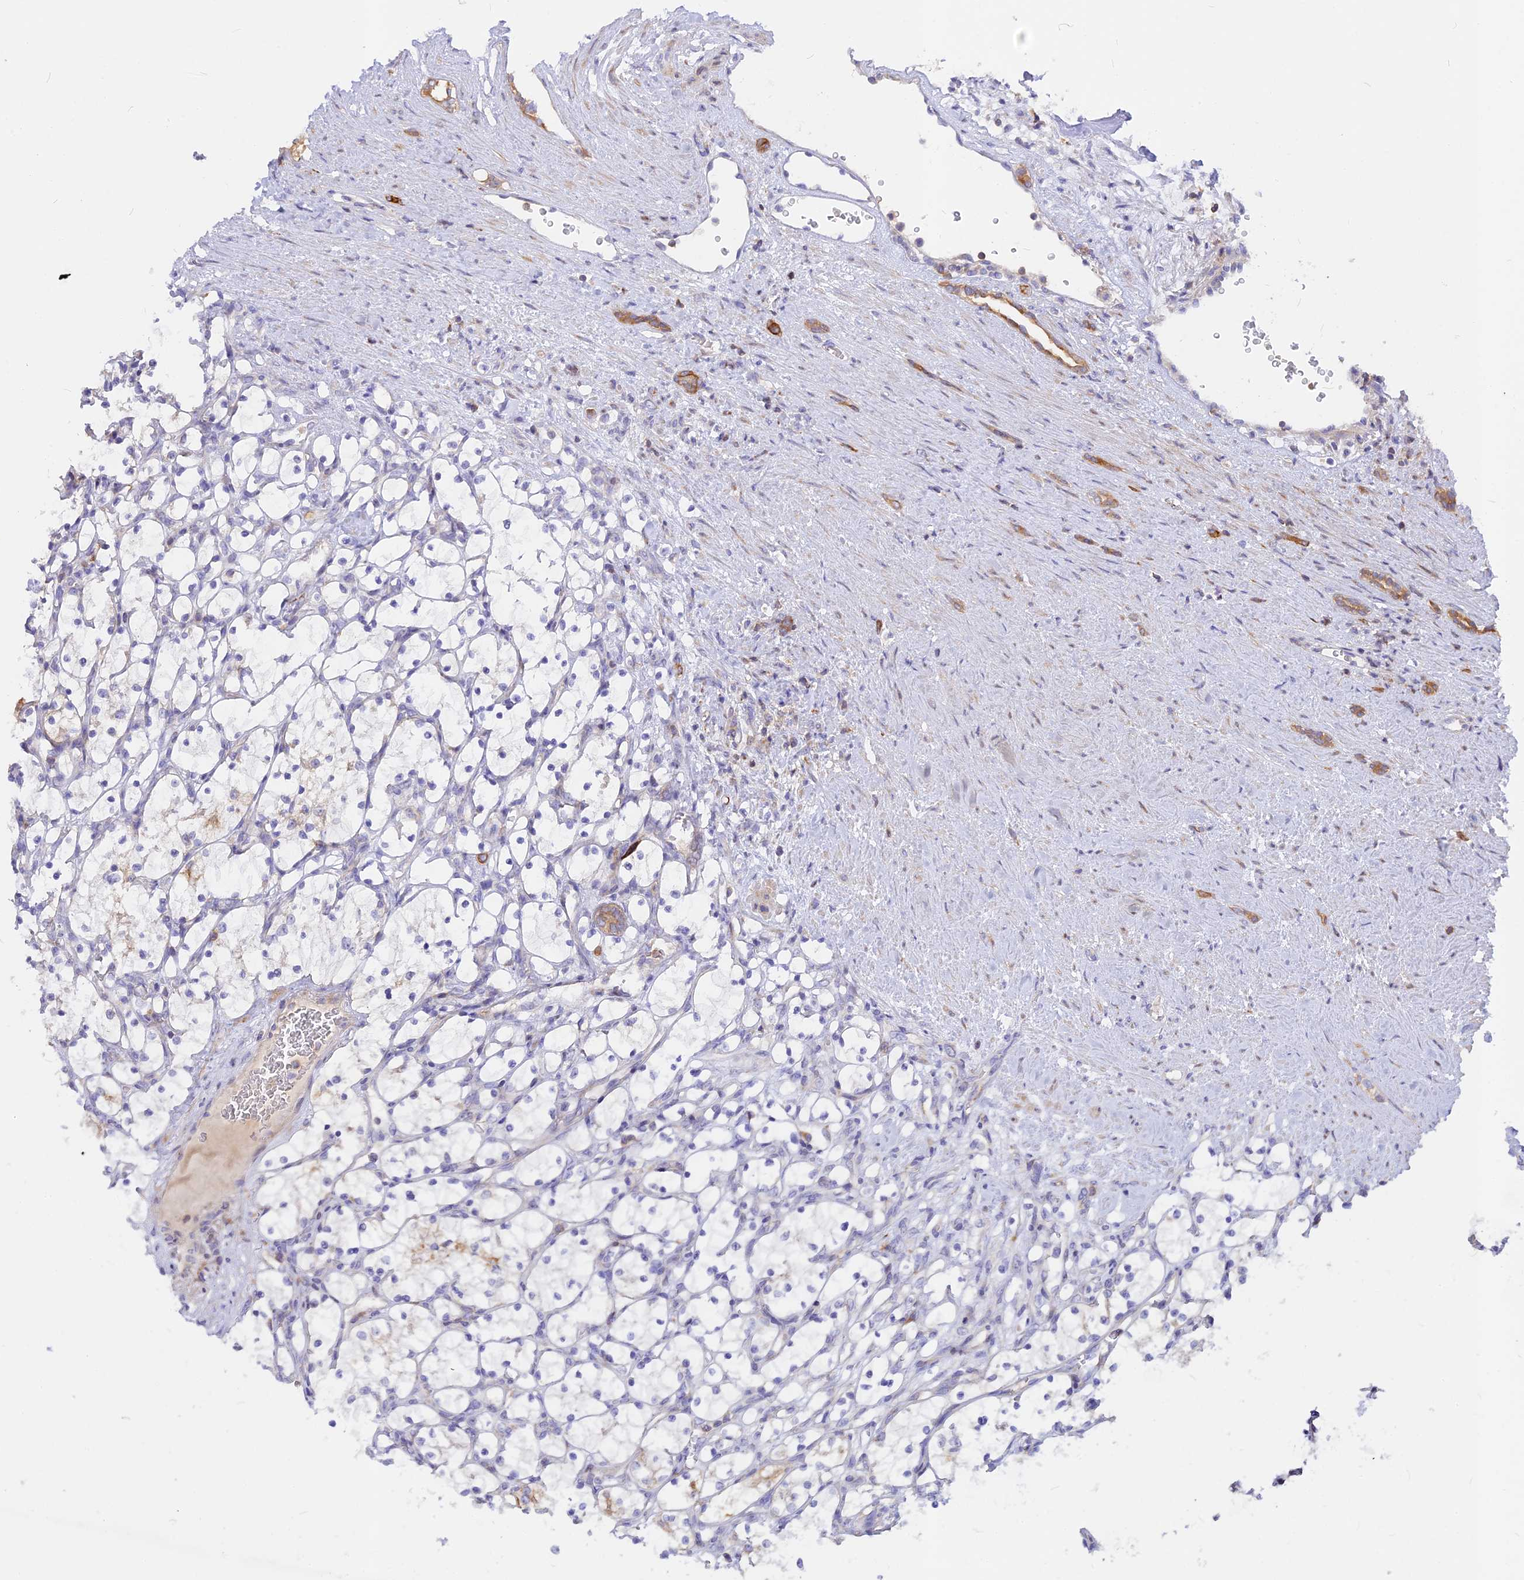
{"staining": {"intensity": "negative", "quantity": "none", "location": "none"}, "tissue": "renal cancer", "cell_type": "Tumor cells", "image_type": "cancer", "snomed": [{"axis": "morphology", "description": "Adenocarcinoma, NOS"}, {"axis": "topography", "description": "Kidney"}], "caption": "Photomicrograph shows no protein staining in tumor cells of renal adenocarcinoma tissue. (DAB (3,3'-diaminobenzidine) immunohistochemistry, high magnification).", "gene": "DENND2D", "patient": {"sex": "female", "age": 69}}